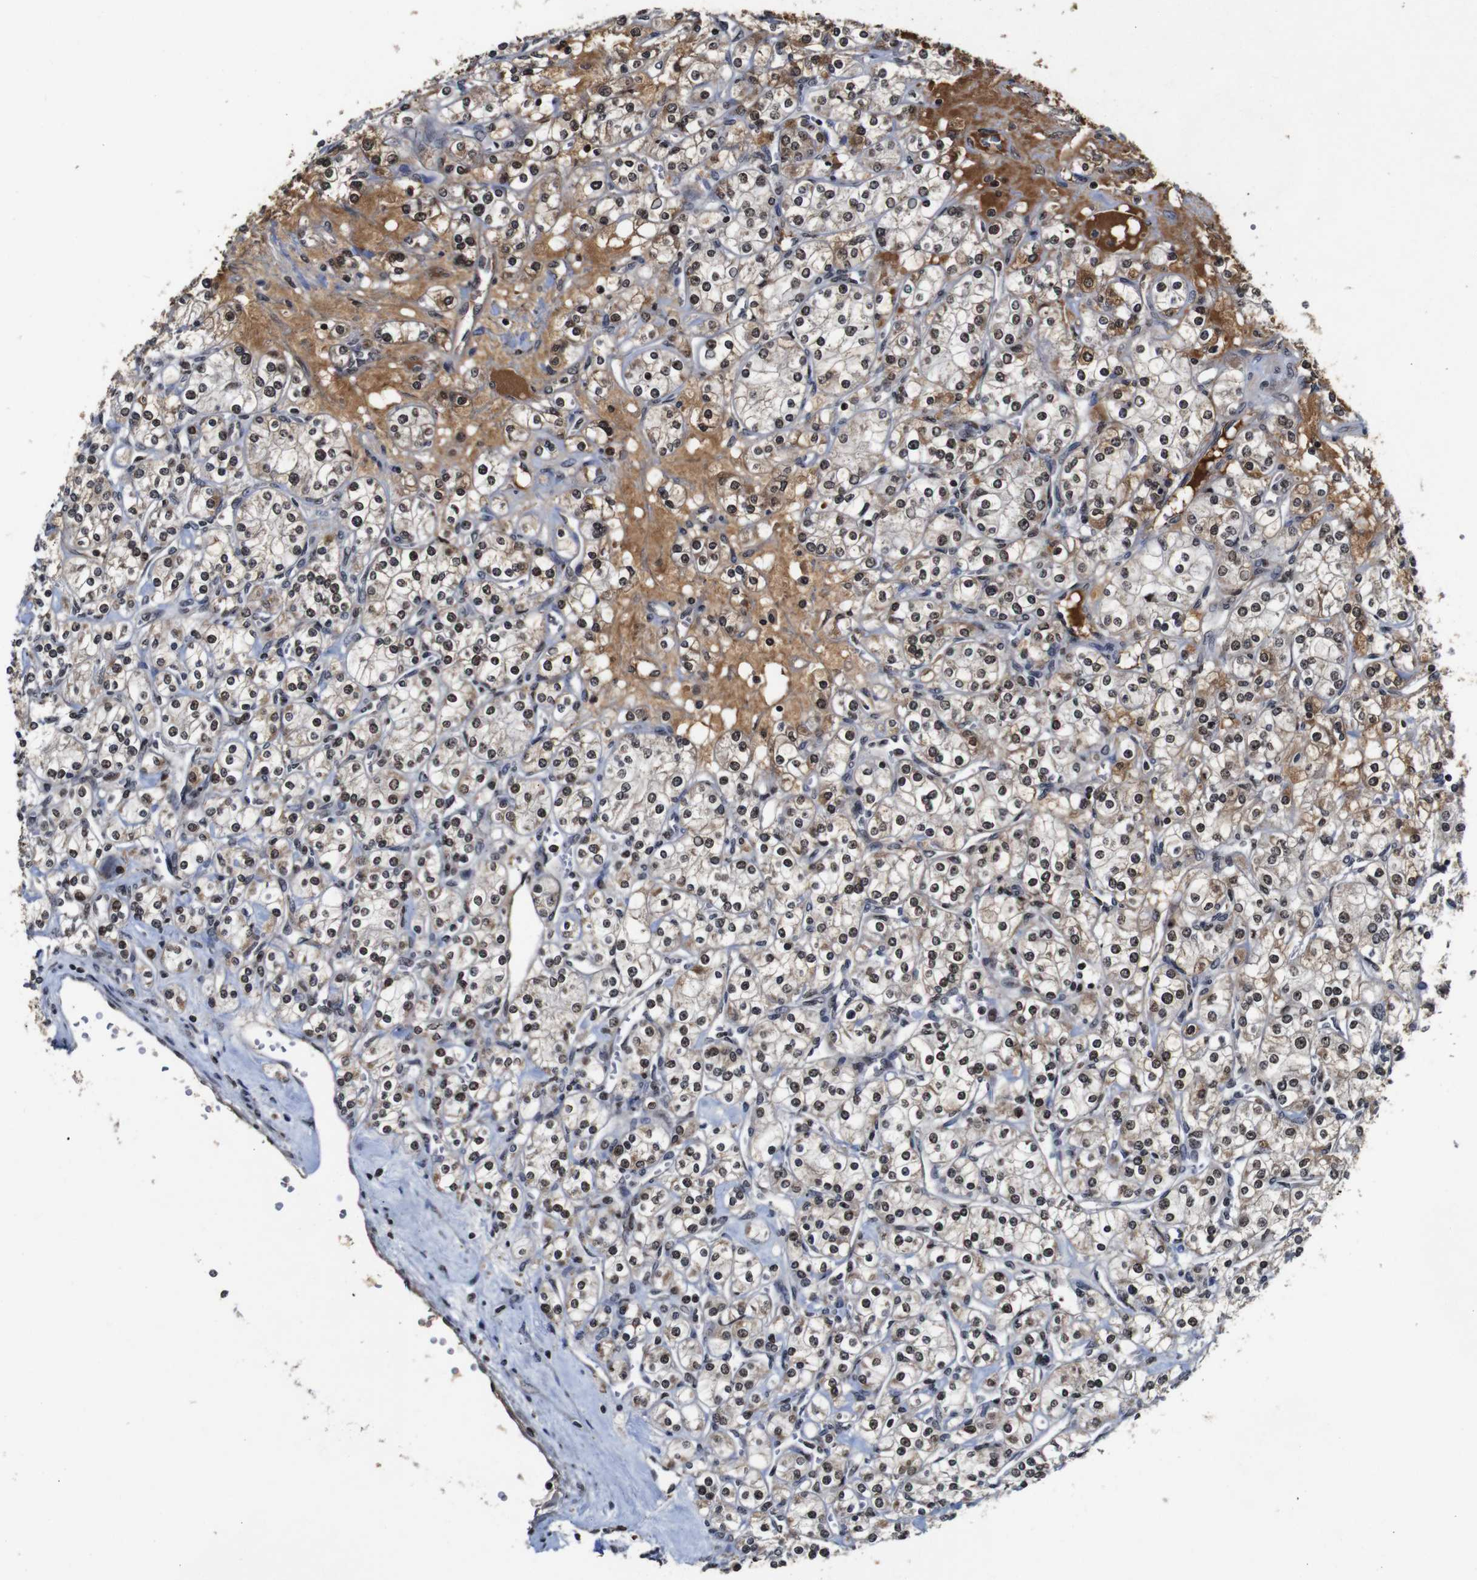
{"staining": {"intensity": "moderate", "quantity": "<25%", "location": "cytoplasmic/membranous"}, "tissue": "renal cancer", "cell_type": "Tumor cells", "image_type": "cancer", "snomed": [{"axis": "morphology", "description": "Adenocarcinoma, NOS"}, {"axis": "topography", "description": "Kidney"}], "caption": "Protein analysis of renal adenocarcinoma tissue exhibits moderate cytoplasmic/membranous positivity in approximately <25% of tumor cells.", "gene": "MYC", "patient": {"sex": "male", "age": 77}}